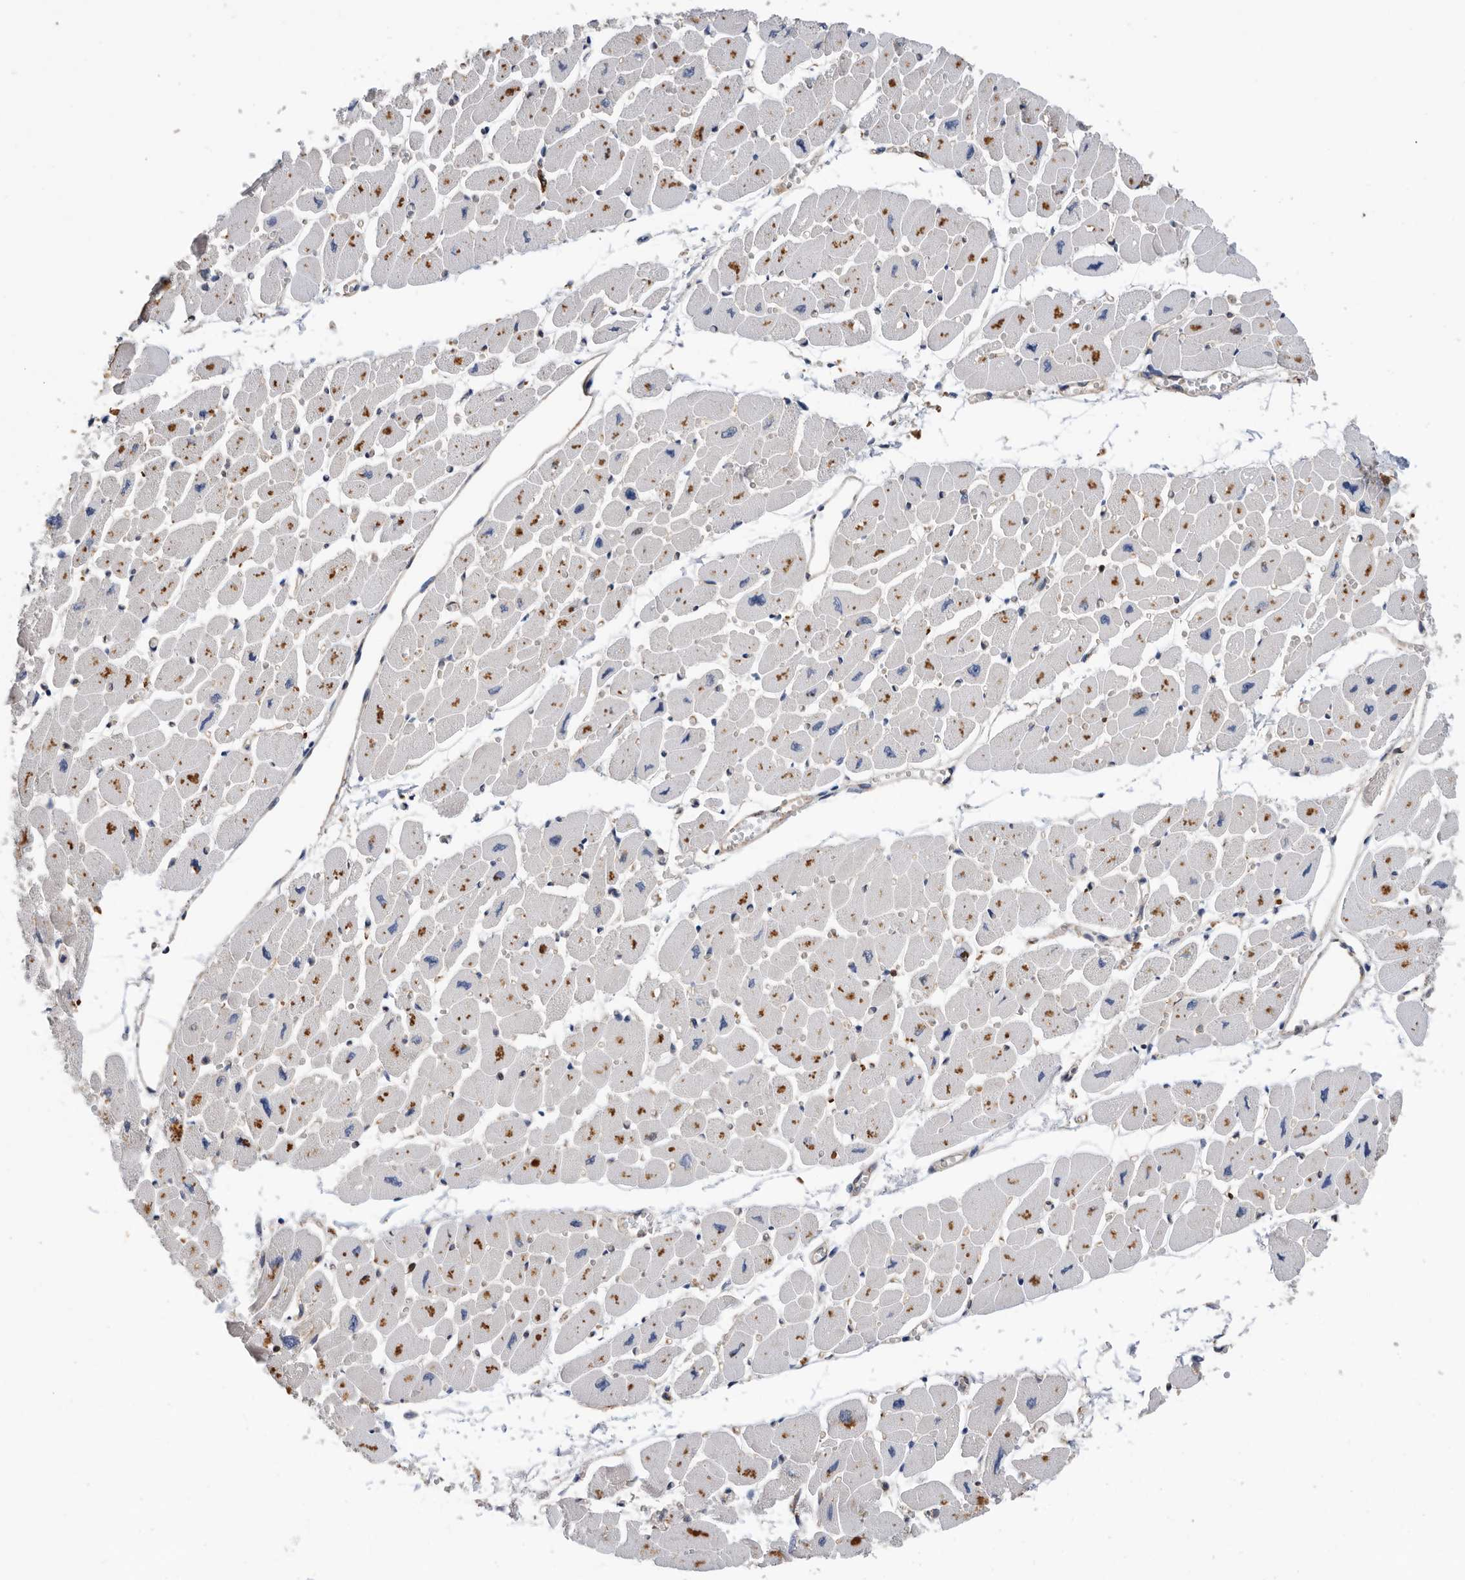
{"staining": {"intensity": "negative", "quantity": "none", "location": "none"}, "tissue": "heart muscle", "cell_type": "Cardiomyocytes", "image_type": "normal", "snomed": [{"axis": "morphology", "description": "Normal tissue, NOS"}, {"axis": "topography", "description": "Heart"}], "caption": "Immunohistochemical staining of unremarkable human heart muscle displays no significant positivity in cardiomyocytes. (DAB (3,3'-diaminobenzidine) IHC visualized using brightfield microscopy, high magnification).", "gene": "ATAD2", "patient": {"sex": "female", "age": 54}}